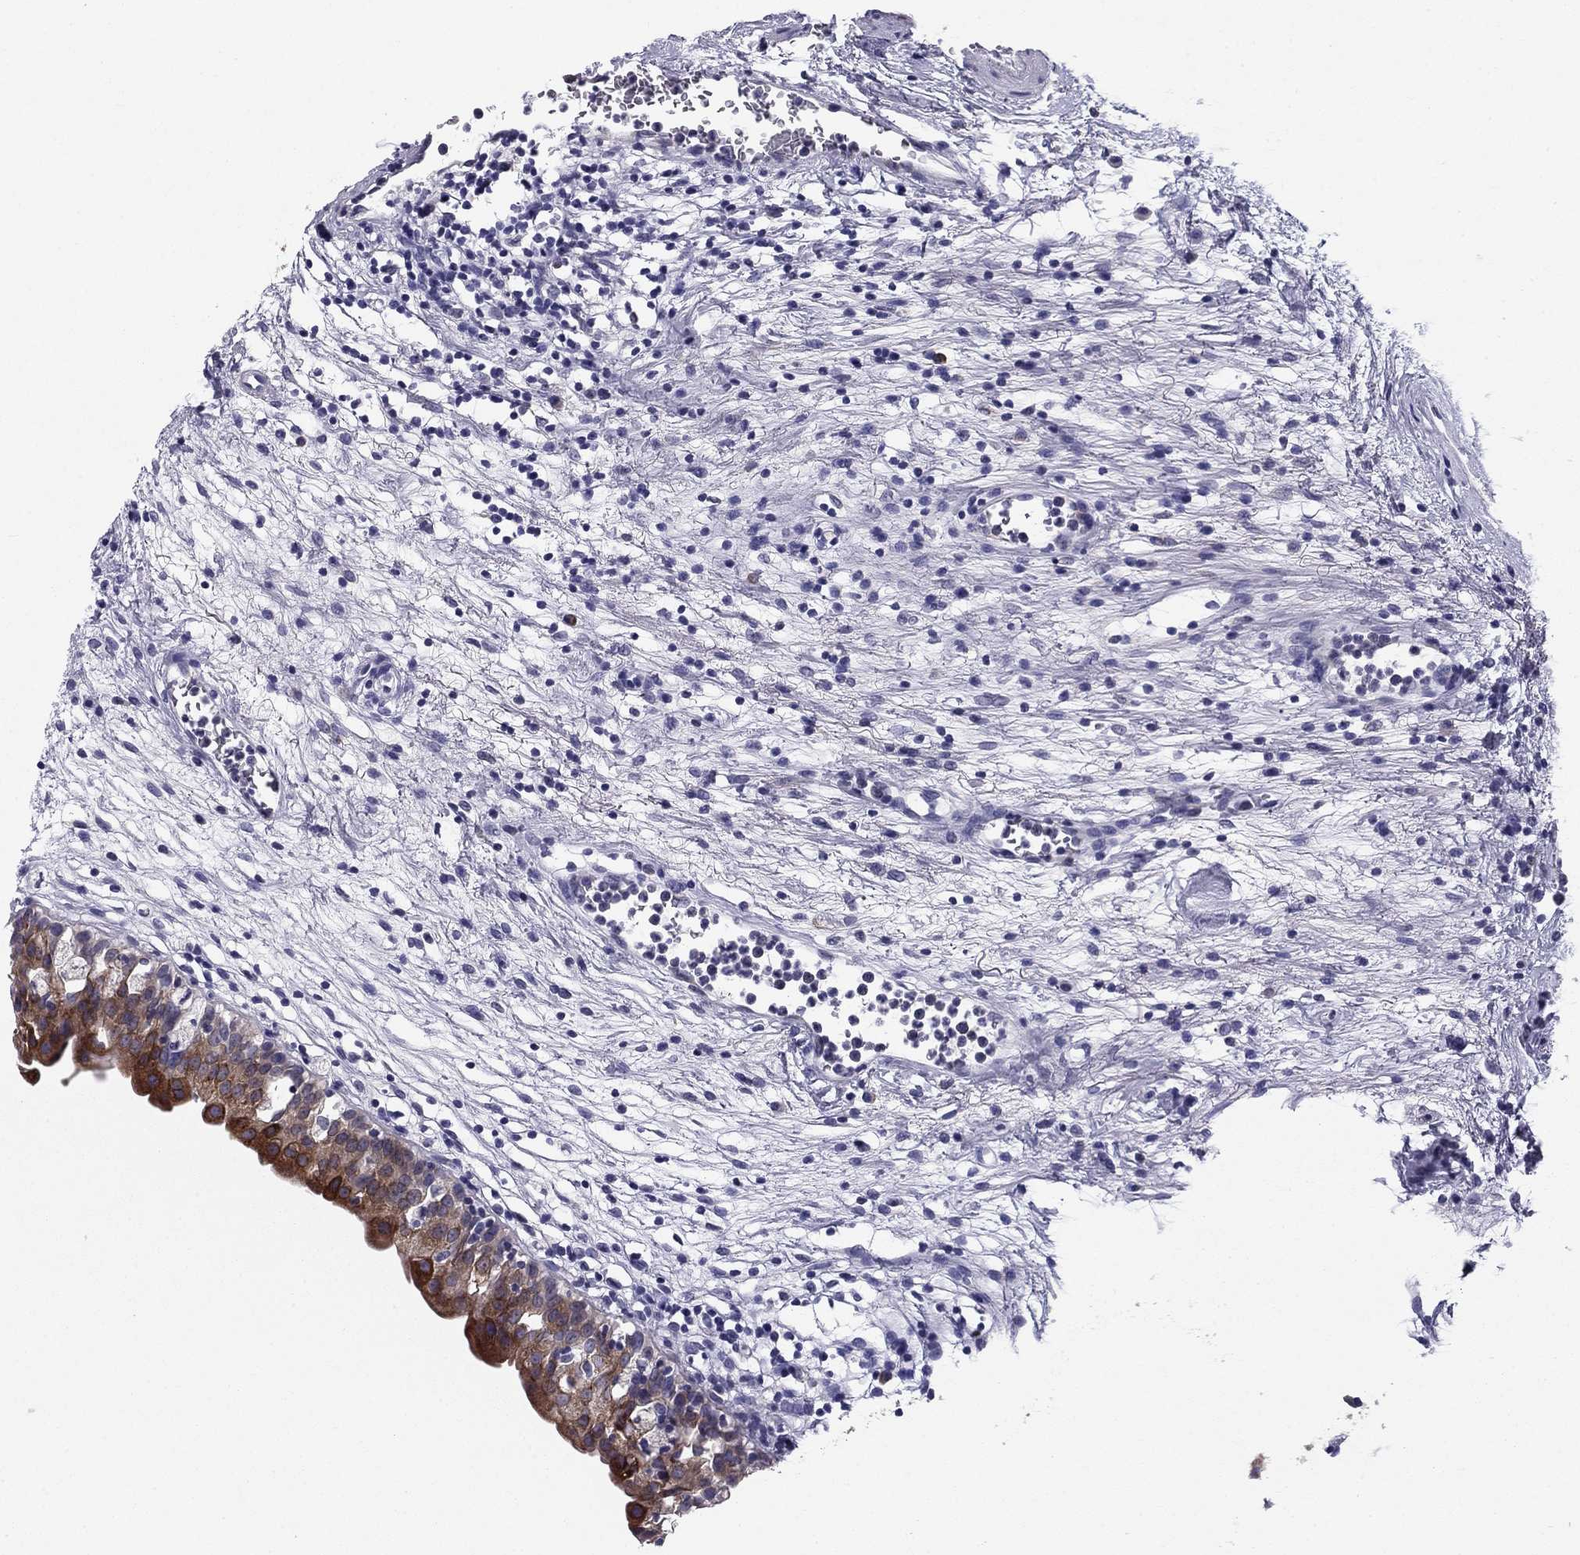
{"staining": {"intensity": "strong", "quantity": "25%-75%", "location": "cytoplasmic/membranous"}, "tissue": "urinary bladder", "cell_type": "Urothelial cells", "image_type": "normal", "snomed": [{"axis": "morphology", "description": "Normal tissue, NOS"}, {"axis": "topography", "description": "Urinary bladder"}], "caption": "Immunohistochemical staining of normal urinary bladder displays strong cytoplasmic/membranous protein staining in about 25%-75% of urothelial cells.", "gene": "TMED3", "patient": {"sex": "male", "age": 76}}